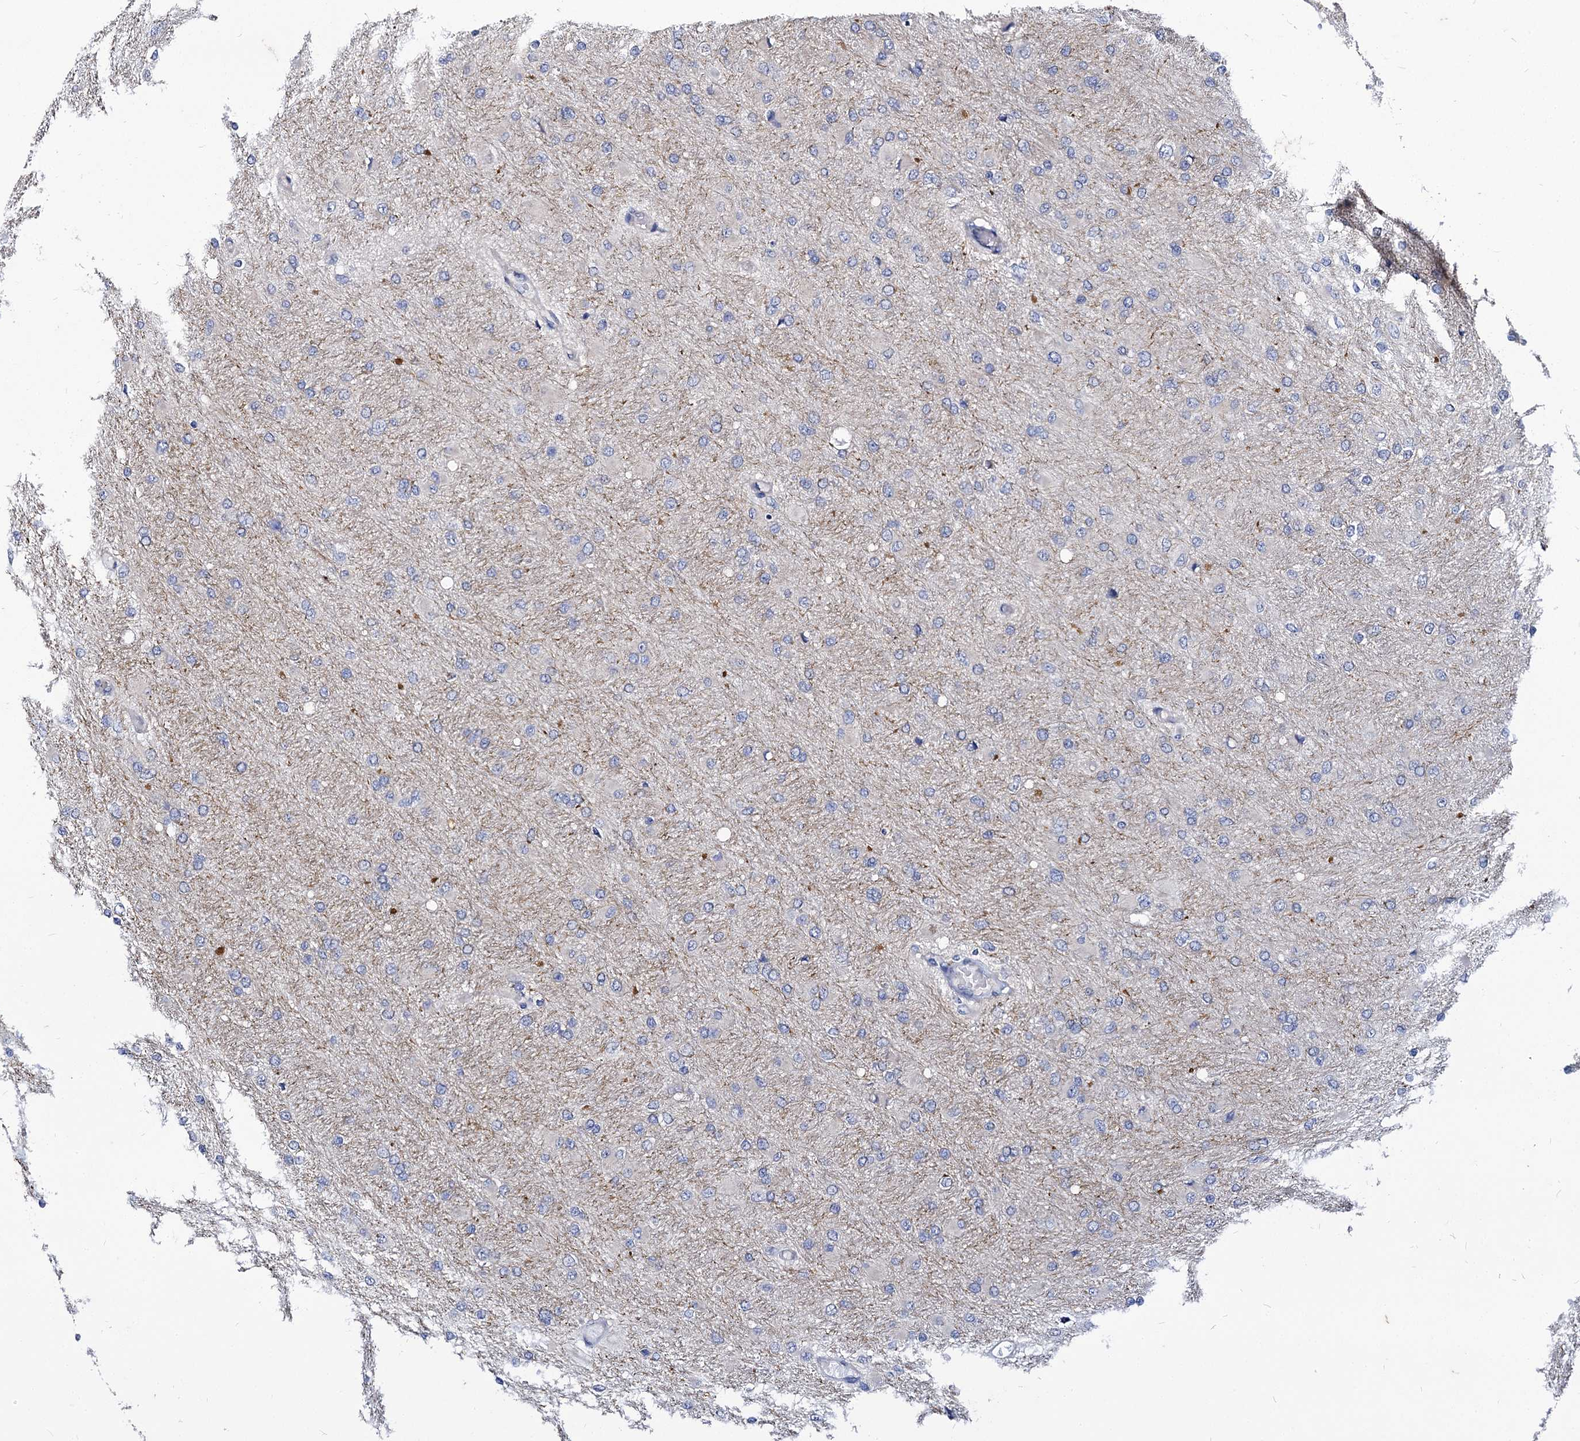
{"staining": {"intensity": "negative", "quantity": "none", "location": "none"}, "tissue": "glioma", "cell_type": "Tumor cells", "image_type": "cancer", "snomed": [{"axis": "morphology", "description": "Glioma, malignant, High grade"}, {"axis": "topography", "description": "Cerebral cortex"}], "caption": "High magnification brightfield microscopy of glioma stained with DAB (brown) and counterstained with hematoxylin (blue): tumor cells show no significant expression.", "gene": "PANX2", "patient": {"sex": "female", "age": 36}}